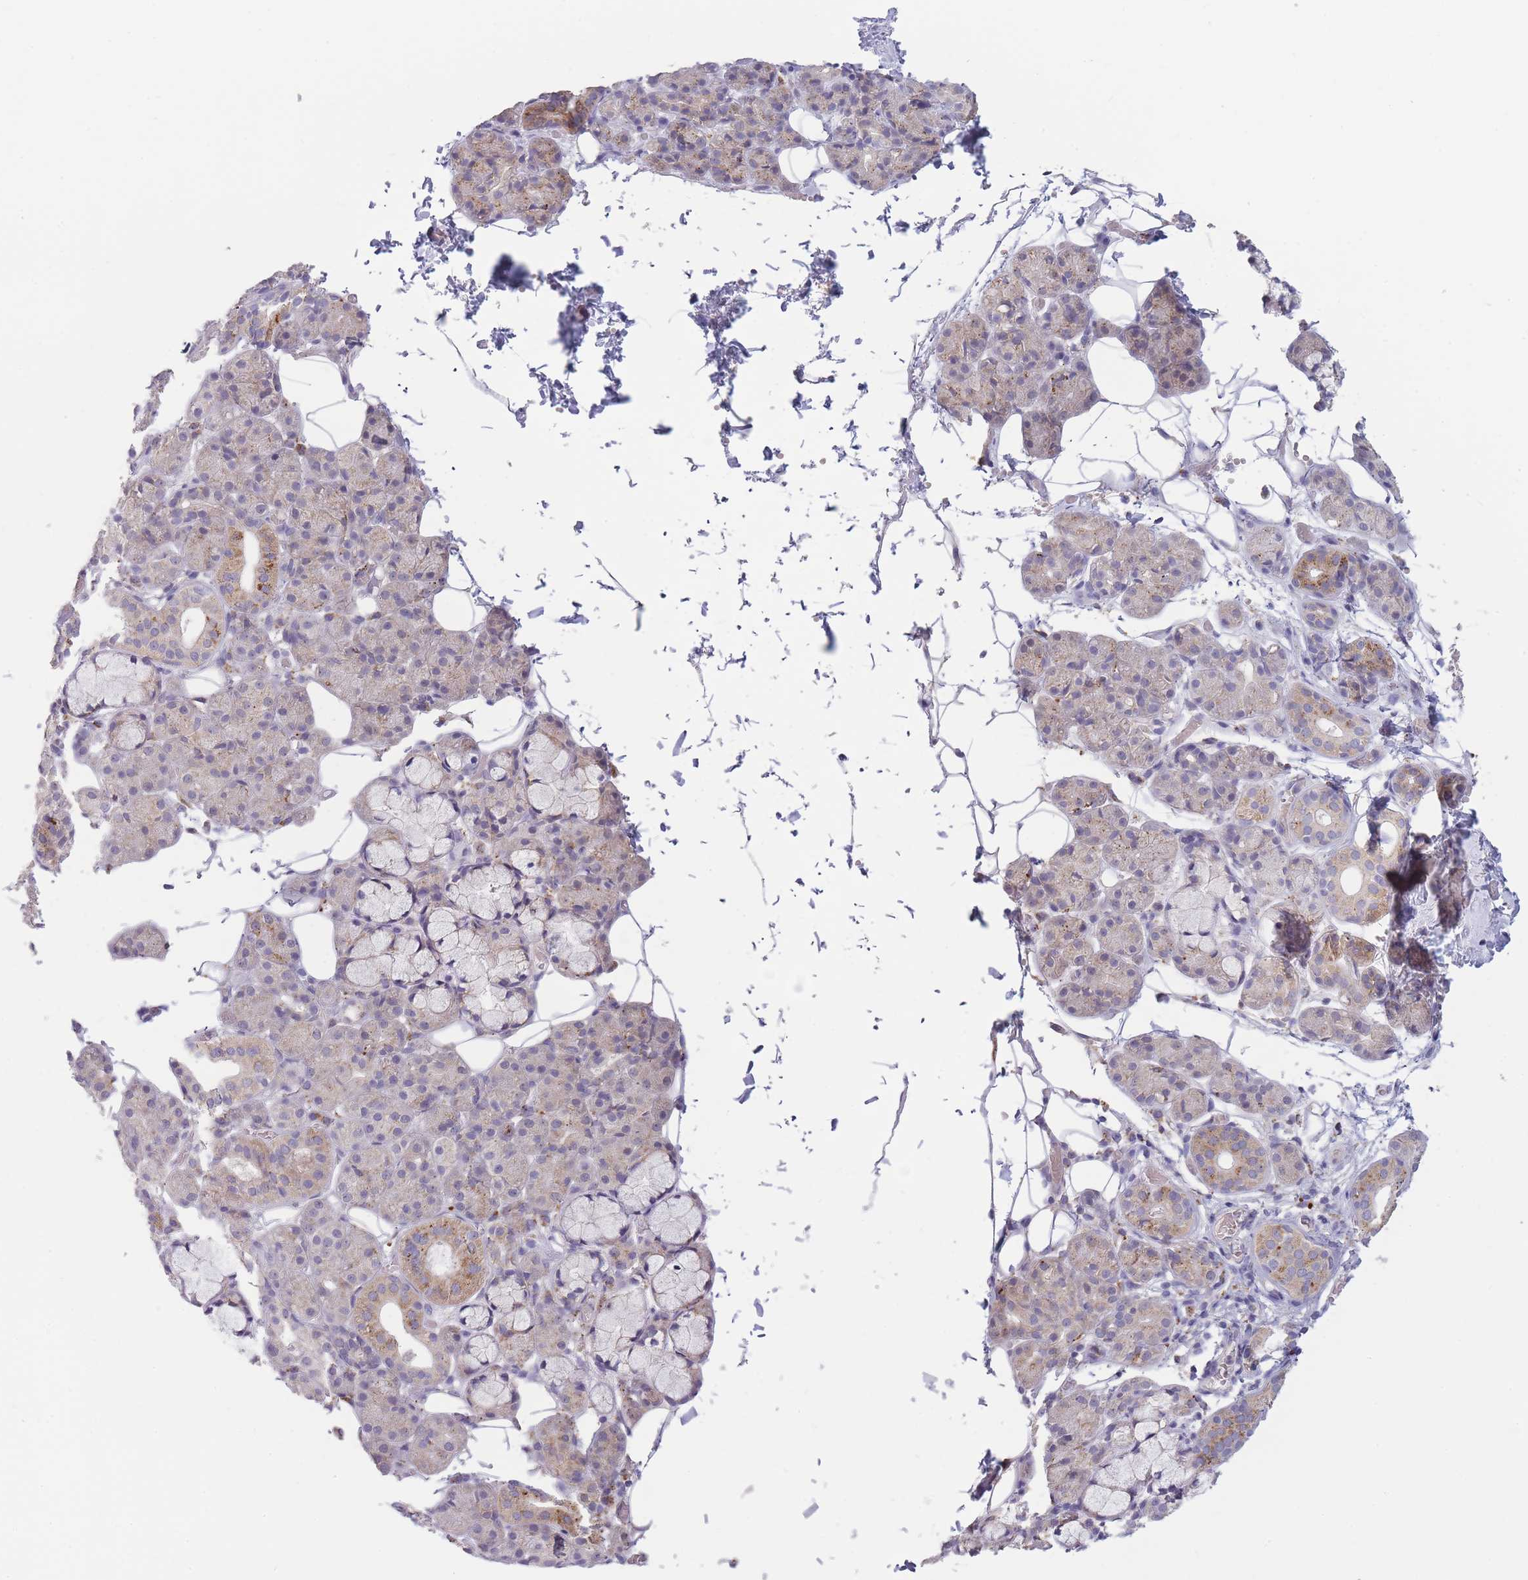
{"staining": {"intensity": "weak", "quantity": "<25%", "location": "cytoplasmic/membranous"}, "tissue": "salivary gland", "cell_type": "Glandular cells", "image_type": "normal", "snomed": [{"axis": "morphology", "description": "Normal tissue, NOS"}, {"axis": "topography", "description": "Salivary gland"}], "caption": "This histopathology image is of unremarkable salivary gland stained with immunohistochemistry (IHC) to label a protein in brown with the nuclei are counter-stained blue. There is no expression in glandular cells.", "gene": "TRIM61", "patient": {"sex": "male", "age": 63}}